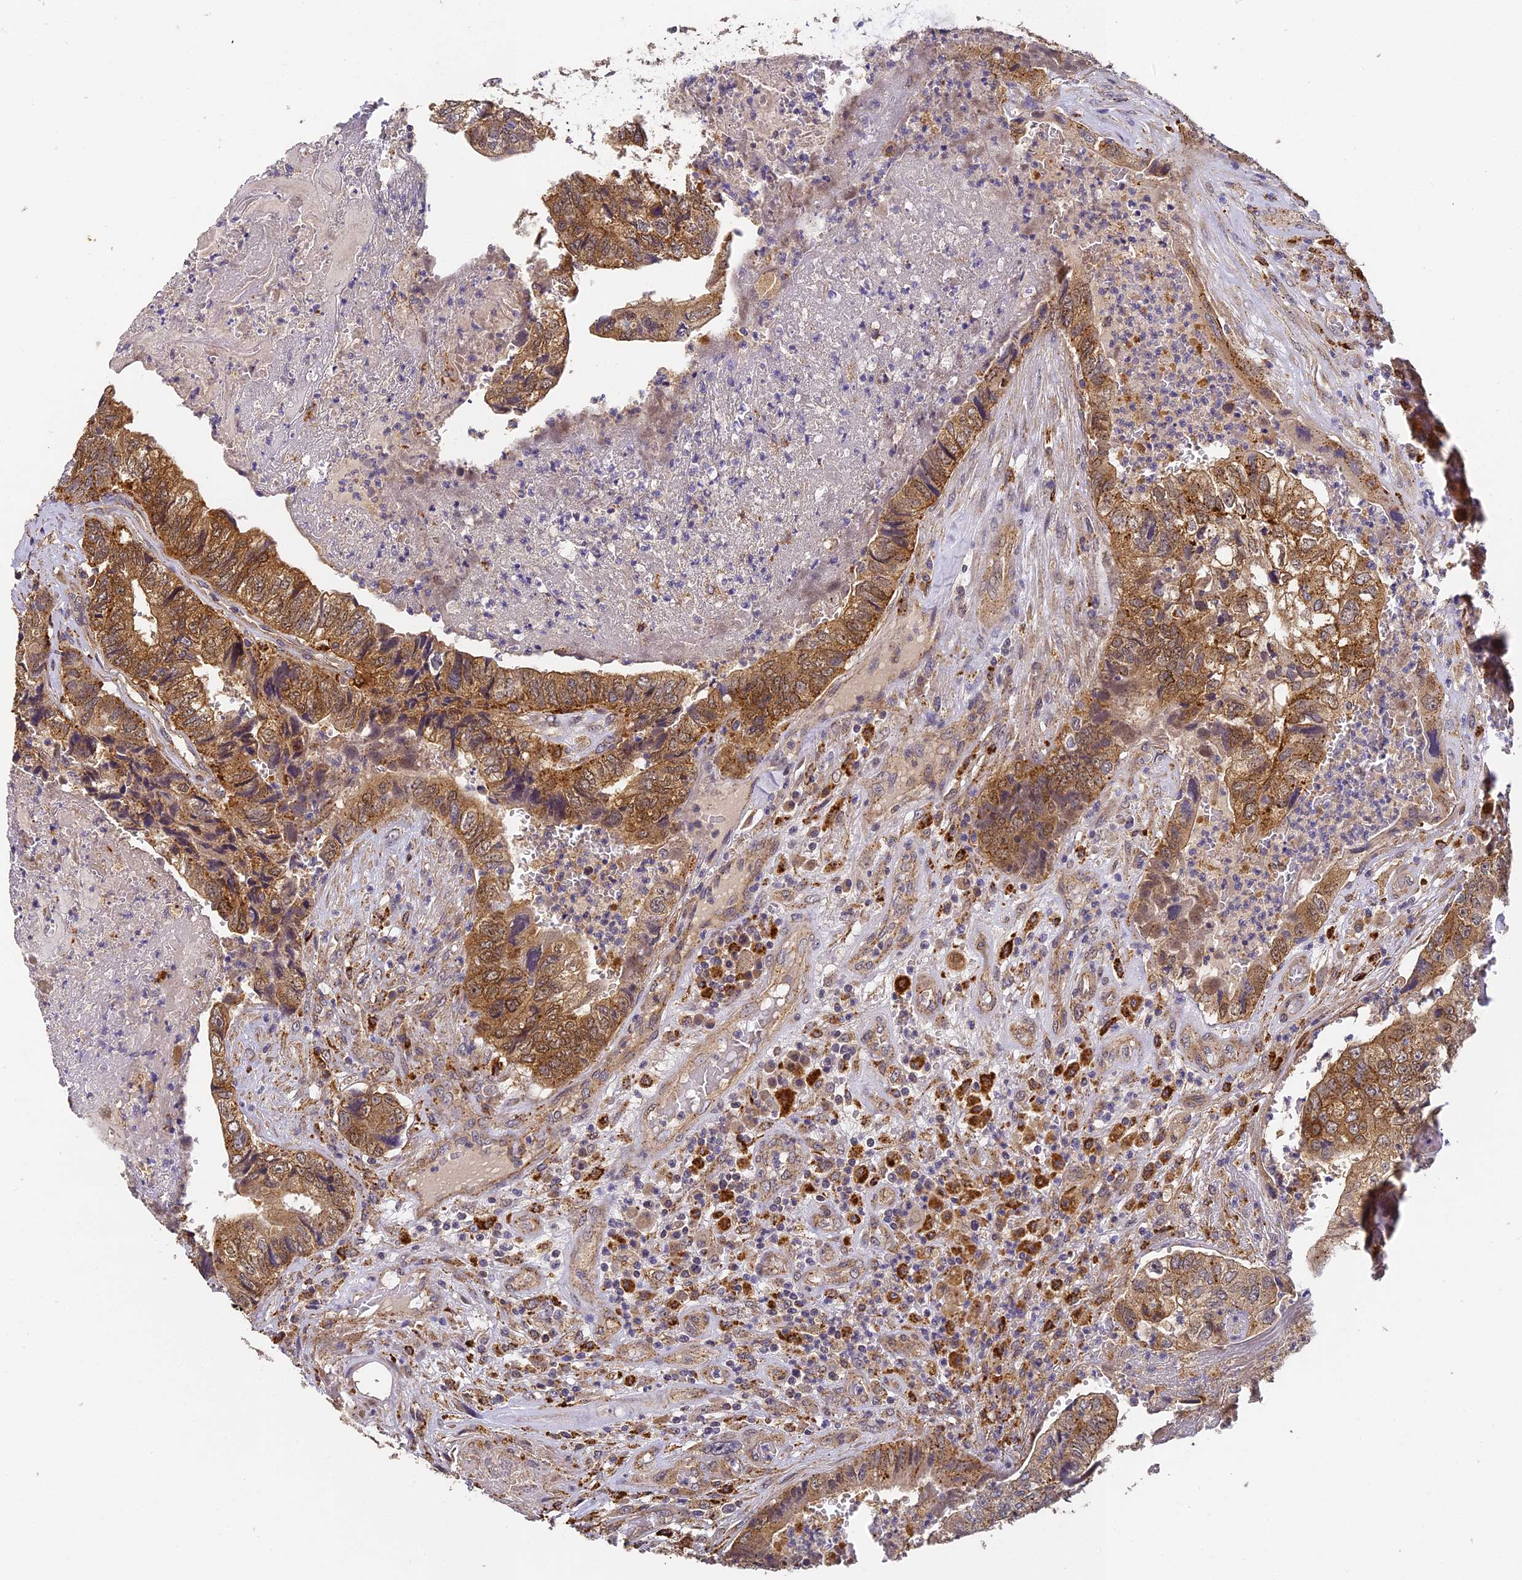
{"staining": {"intensity": "moderate", "quantity": ">75%", "location": "cytoplasmic/membranous"}, "tissue": "colorectal cancer", "cell_type": "Tumor cells", "image_type": "cancer", "snomed": [{"axis": "morphology", "description": "Adenocarcinoma, NOS"}, {"axis": "topography", "description": "Colon"}], "caption": "This image shows immunohistochemistry staining of human colorectal cancer, with medium moderate cytoplasmic/membranous positivity in approximately >75% of tumor cells.", "gene": "YAE1", "patient": {"sex": "female", "age": 67}}